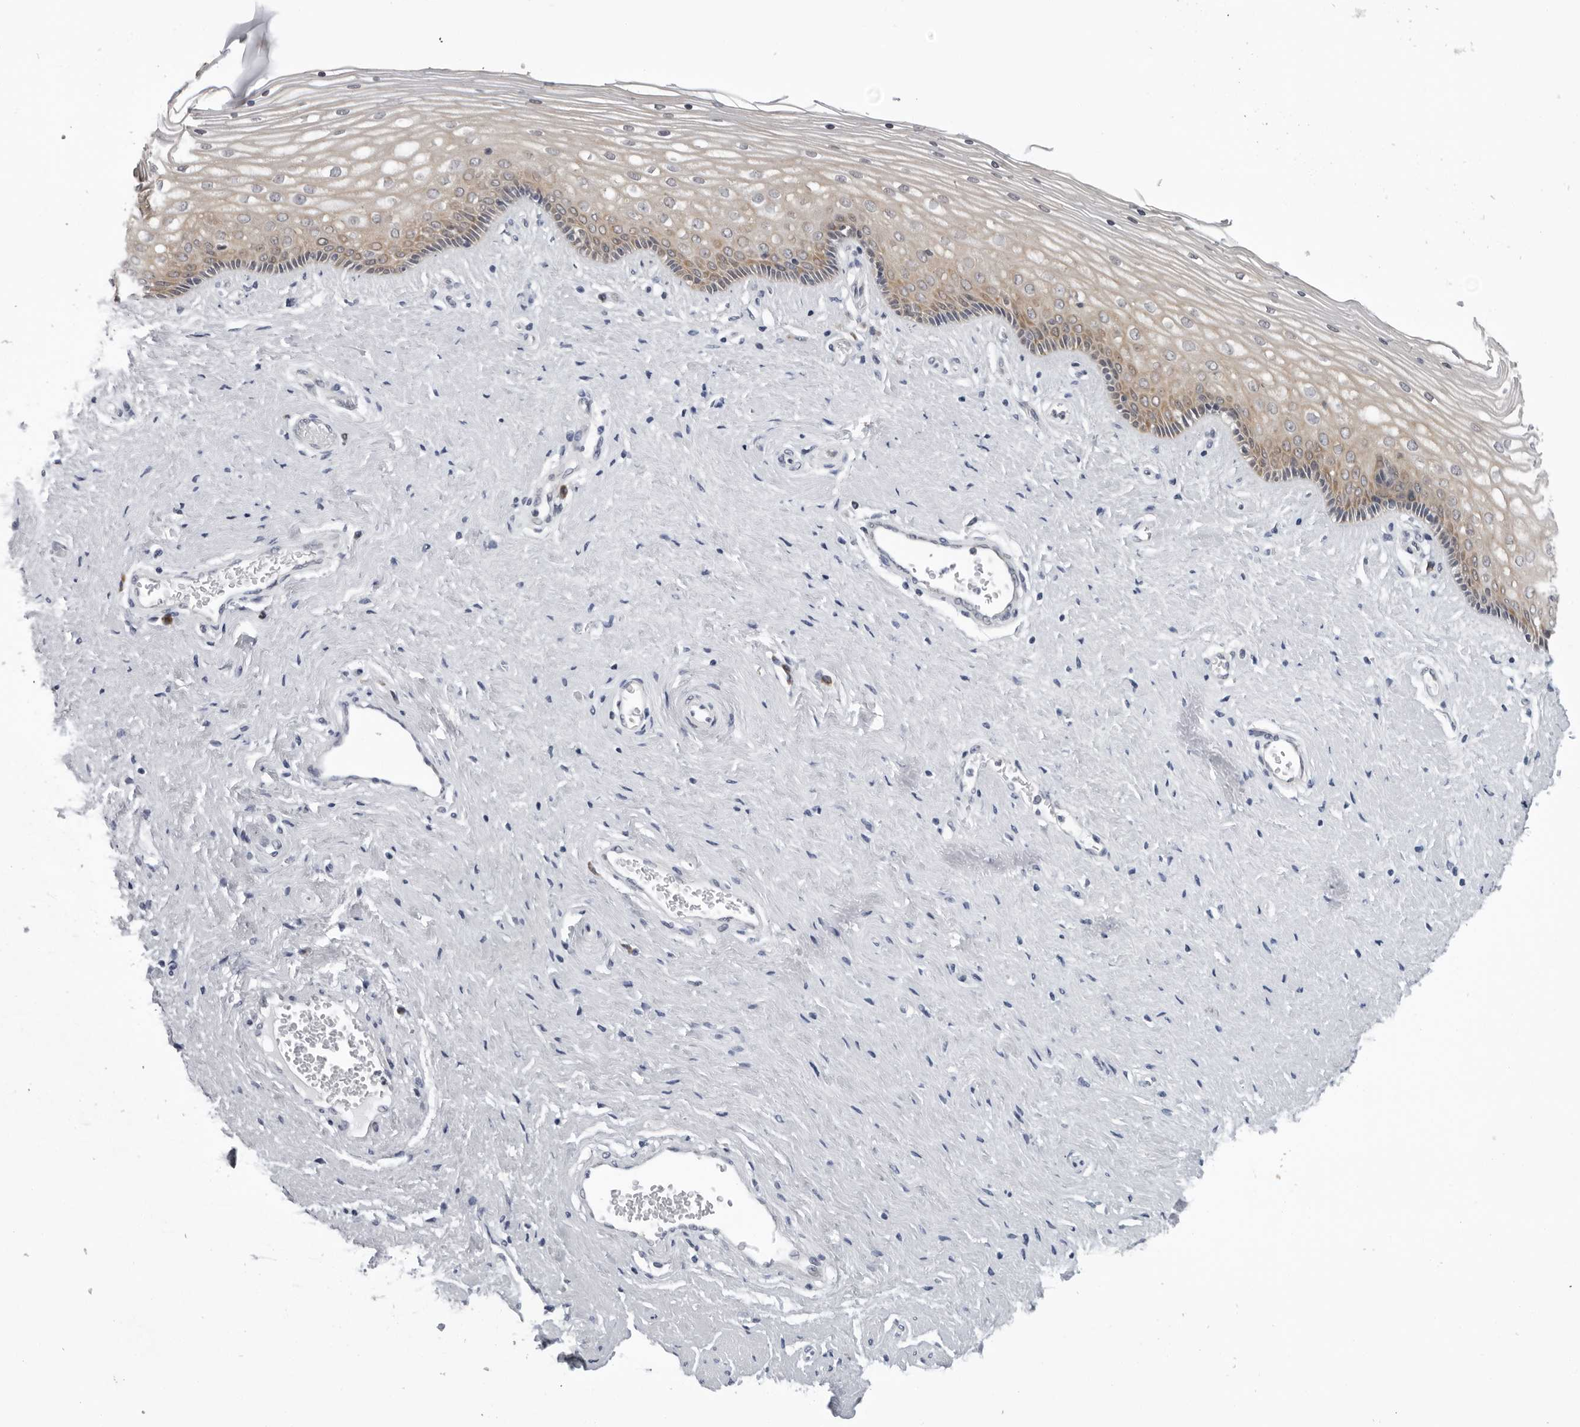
{"staining": {"intensity": "weak", "quantity": "25%-75%", "location": "cytoplasmic/membranous"}, "tissue": "vagina", "cell_type": "Squamous epithelial cells", "image_type": "normal", "snomed": [{"axis": "morphology", "description": "Normal tissue, NOS"}, {"axis": "topography", "description": "Vagina"}], "caption": "Vagina stained with DAB IHC exhibits low levels of weak cytoplasmic/membranous expression in about 25%-75% of squamous epithelial cells.", "gene": "CPT2", "patient": {"sex": "female", "age": 46}}